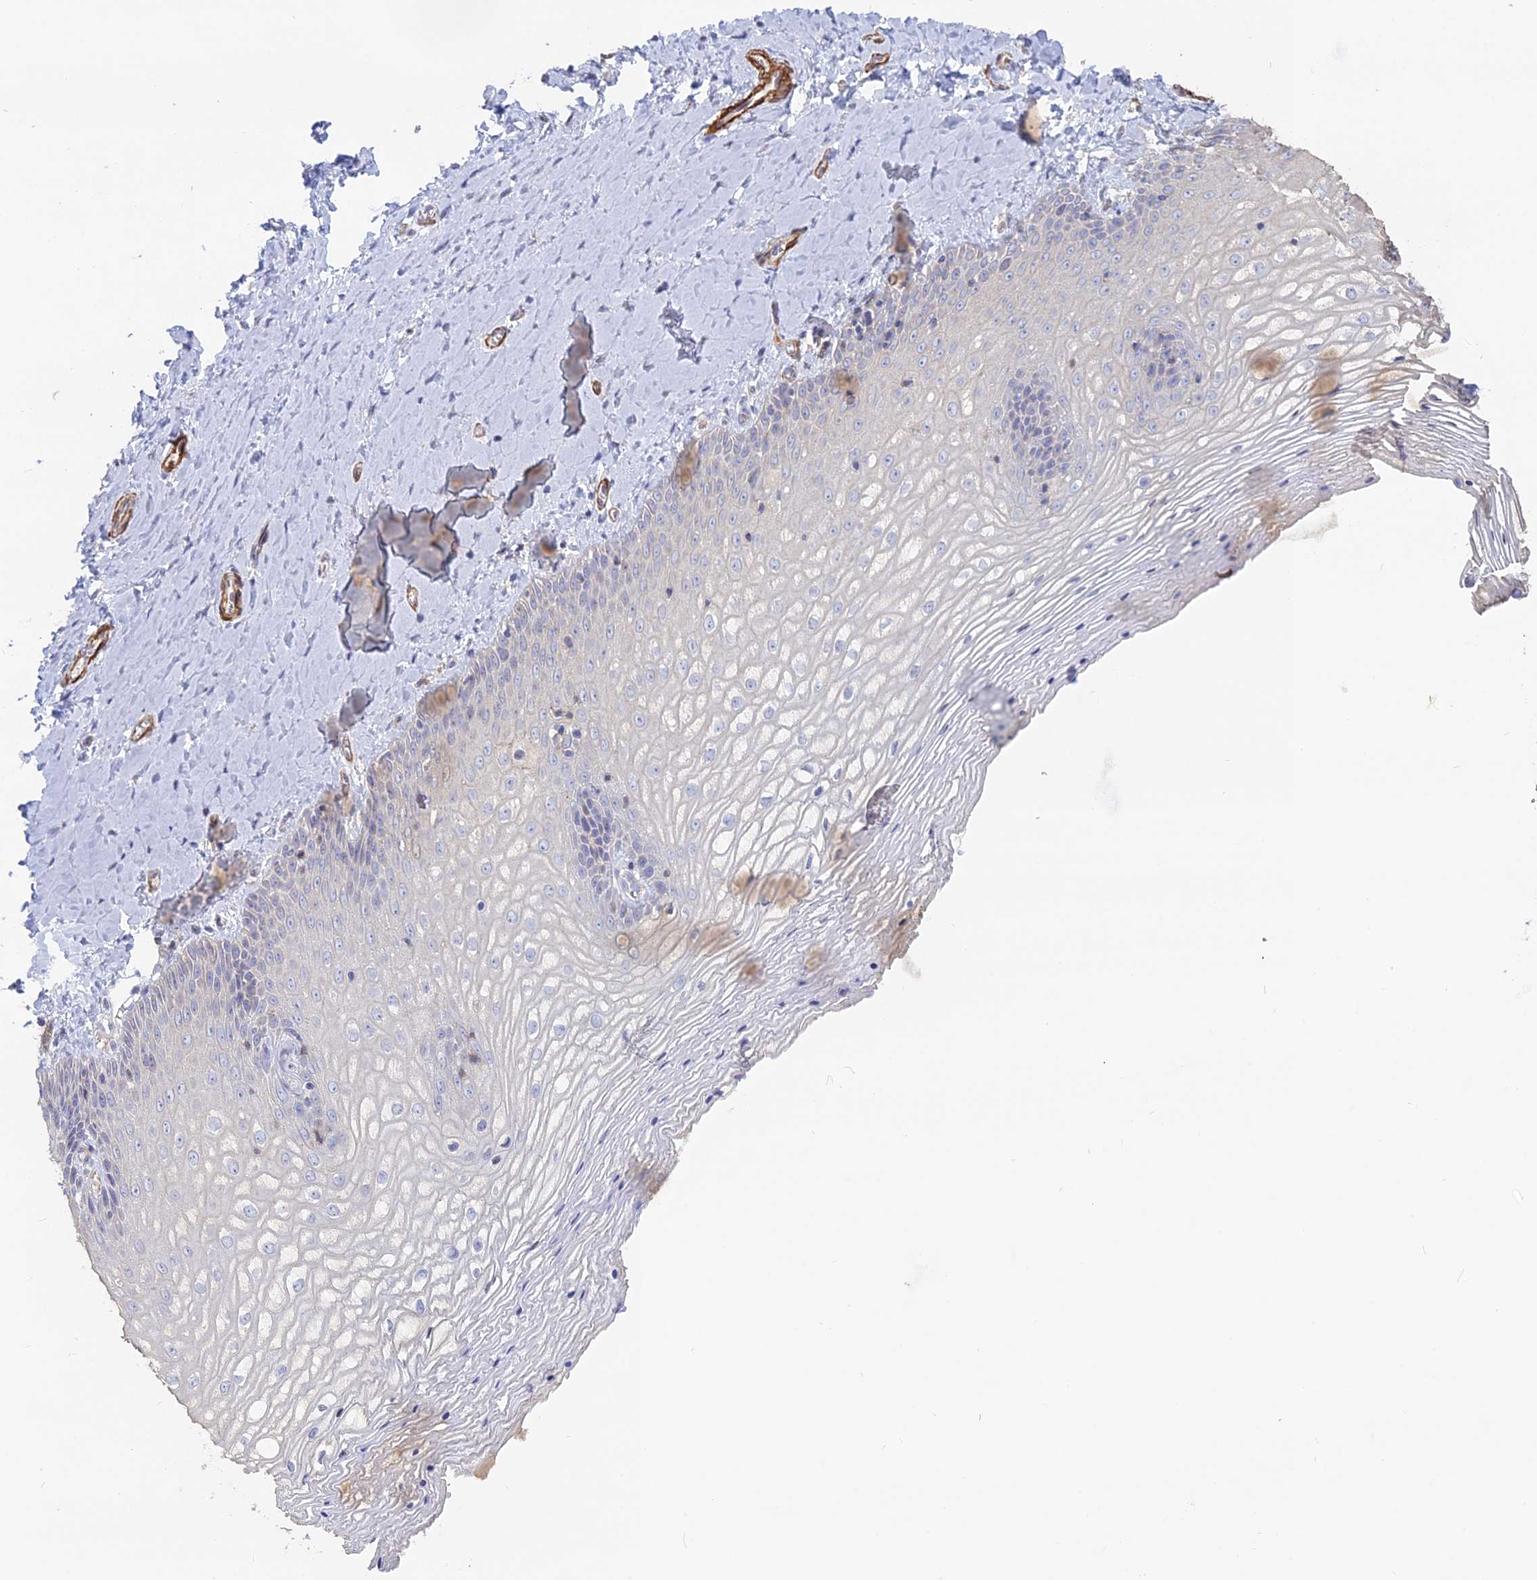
{"staining": {"intensity": "negative", "quantity": "none", "location": "none"}, "tissue": "vagina", "cell_type": "Squamous epithelial cells", "image_type": "normal", "snomed": [{"axis": "morphology", "description": "Normal tissue, NOS"}, {"axis": "topography", "description": "Vagina"}], "caption": "IHC image of benign vagina: vagina stained with DAB (3,3'-diaminobenzidine) reveals no significant protein expression in squamous epithelial cells. (DAB immunohistochemistry (IHC), high magnification).", "gene": "CCDC154", "patient": {"sex": "female", "age": 65}}